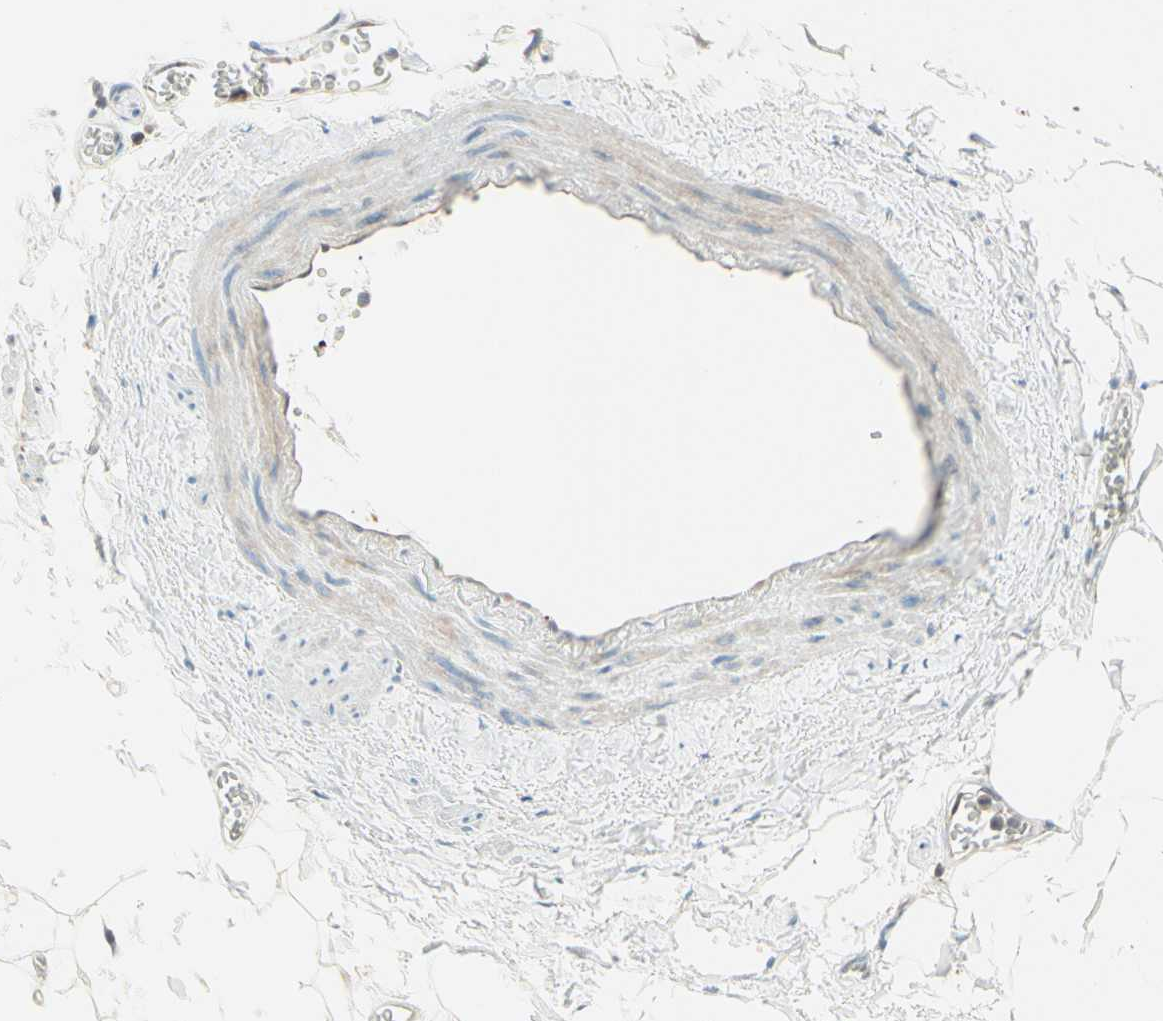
{"staining": {"intensity": "weak", "quantity": "25%-75%", "location": "cytoplasmic/membranous"}, "tissue": "adipose tissue", "cell_type": "Adipocytes", "image_type": "normal", "snomed": [{"axis": "morphology", "description": "Normal tissue, NOS"}, {"axis": "topography", "description": "Adipose tissue"}, {"axis": "topography", "description": "Peripheral nerve tissue"}], "caption": "Brown immunohistochemical staining in unremarkable adipose tissue demonstrates weak cytoplasmic/membranous staining in about 25%-75% of adipocytes.", "gene": "UPK3B", "patient": {"sex": "male", "age": 52}}